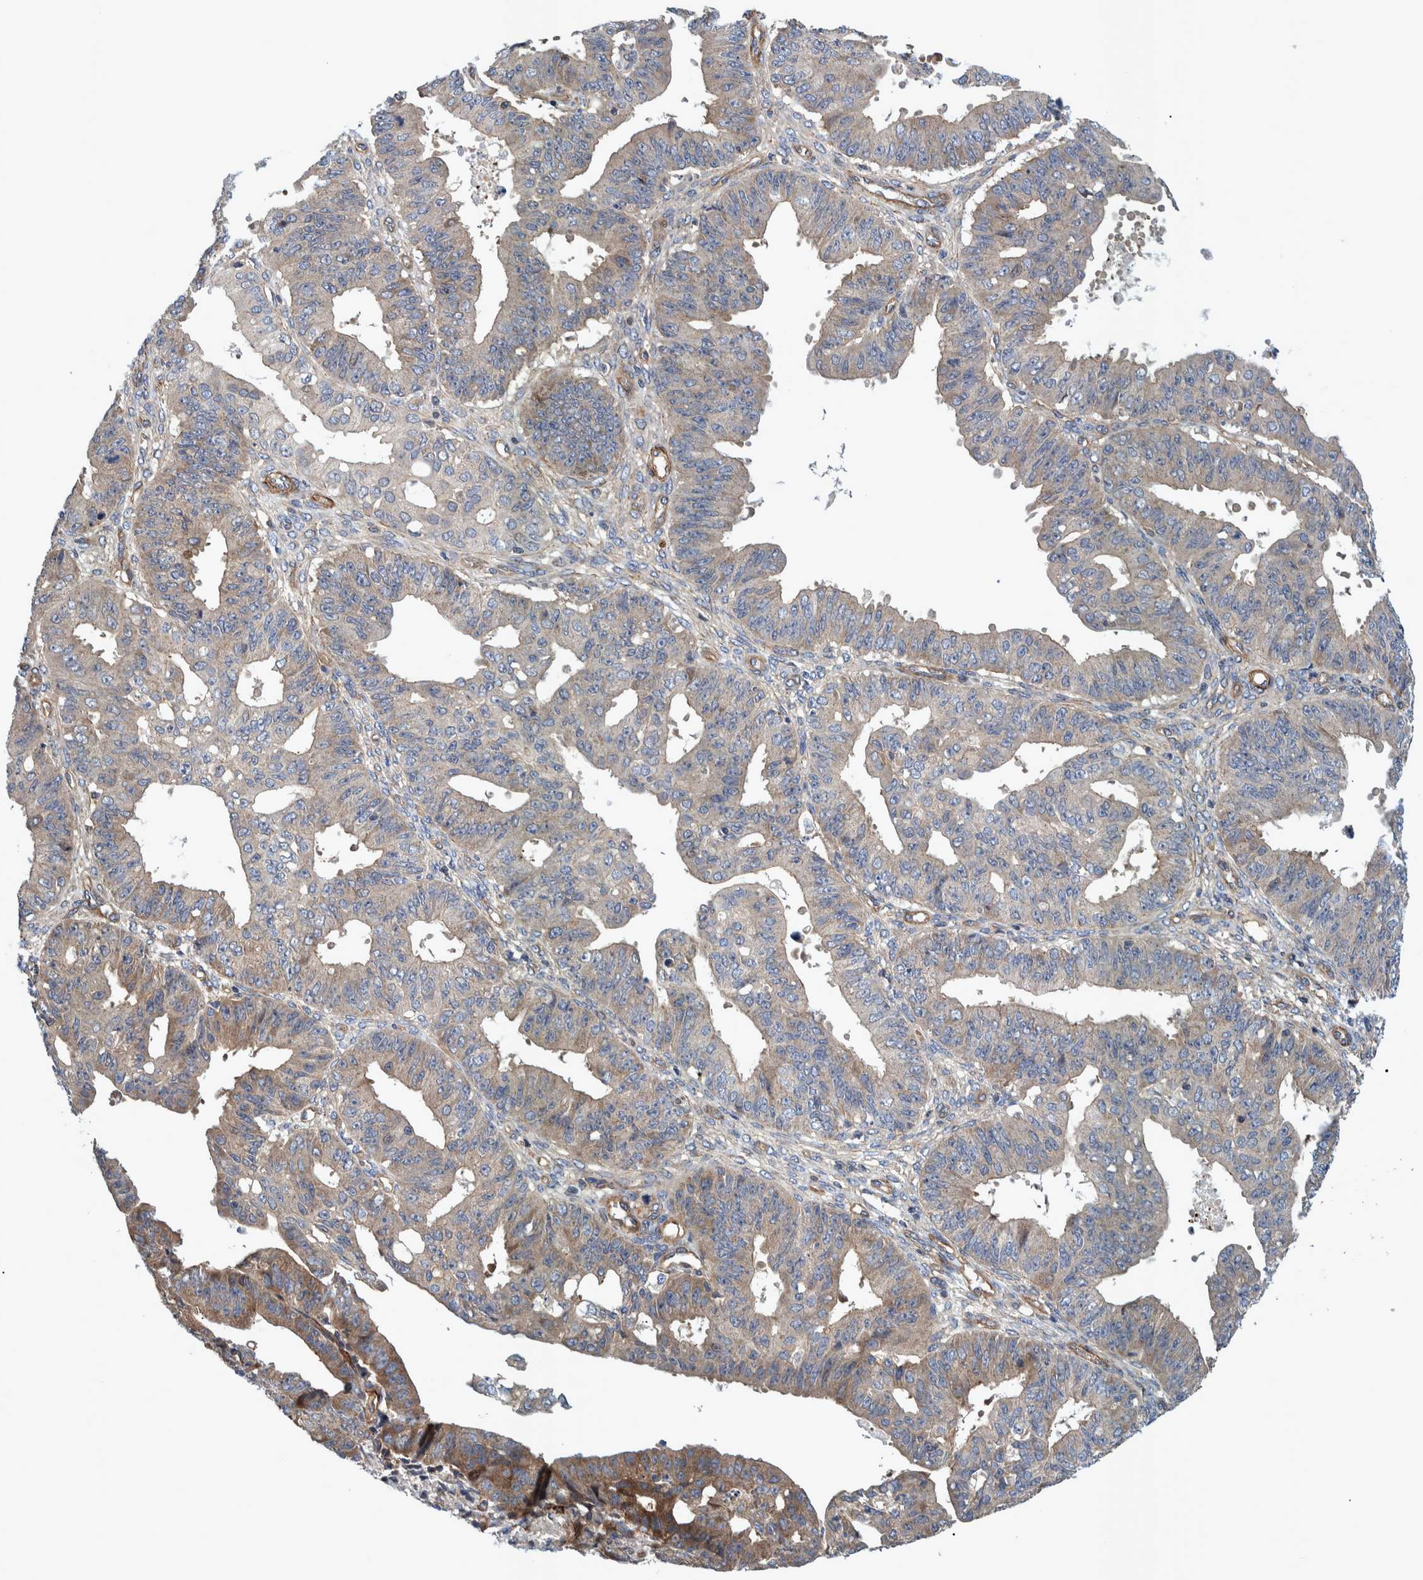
{"staining": {"intensity": "weak", "quantity": ">75%", "location": "cytoplasmic/membranous"}, "tissue": "ovarian cancer", "cell_type": "Tumor cells", "image_type": "cancer", "snomed": [{"axis": "morphology", "description": "Carcinoma, endometroid"}, {"axis": "topography", "description": "Ovary"}], "caption": "This is an image of immunohistochemistry staining of endometroid carcinoma (ovarian), which shows weak expression in the cytoplasmic/membranous of tumor cells.", "gene": "GRPEL2", "patient": {"sex": "female", "age": 42}}